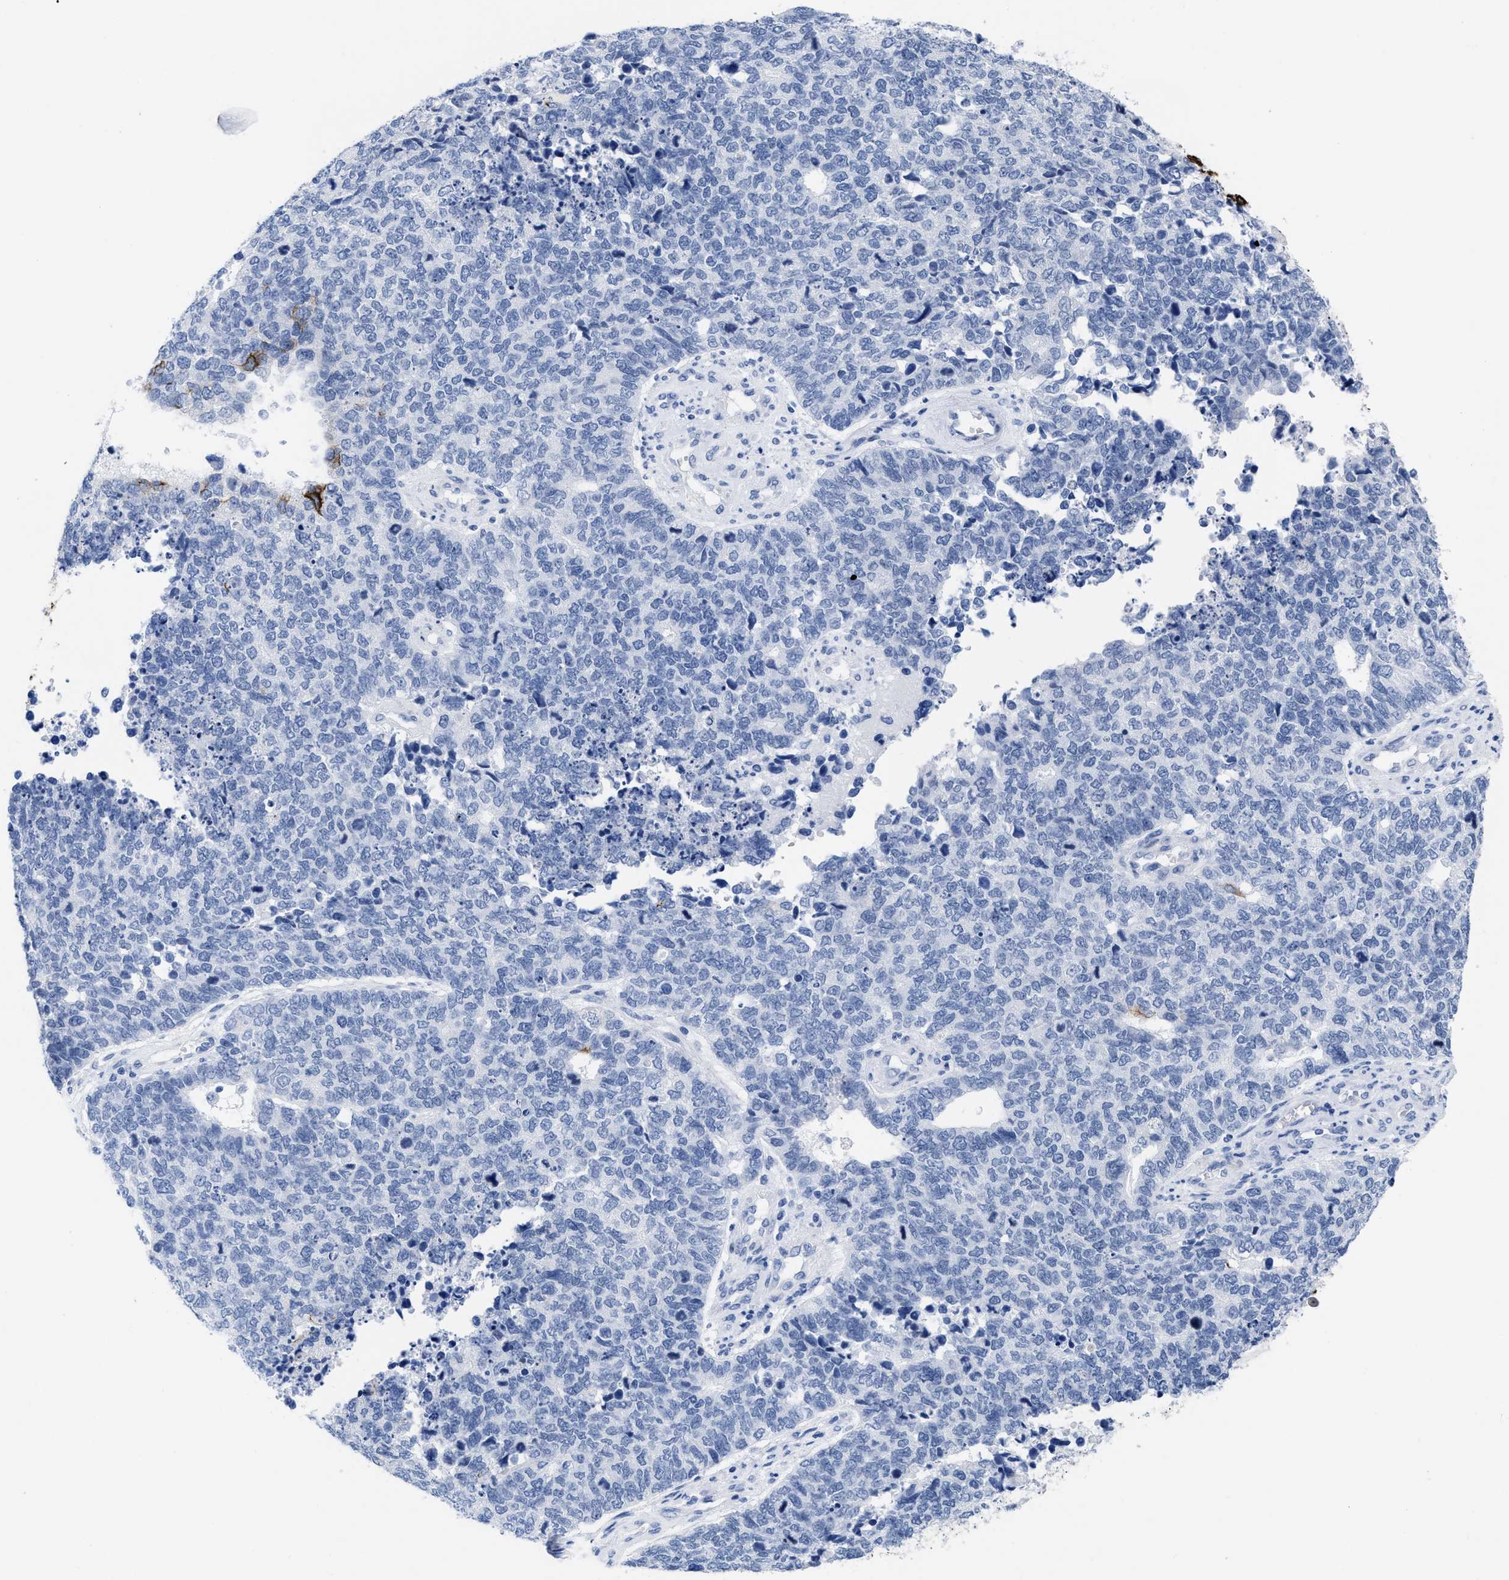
{"staining": {"intensity": "negative", "quantity": "none", "location": "none"}, "tissue": "cervical cancer", "cell_type": "Tumor cells", "image_type": "cancer", "snomed": [{"axis": "morphology", "description": "Squamous cell carcinoma, NOS"}, {"axis": "topography", "description": "Cervix"}], "caption": "High magnification brightfield microscopy of cervical squamous cell carcinoma stained with DAB (brown) and counterstained with hematoxylin (blue): tumor cells show no significant expression.", "gene": "DUSP26", "patient": {"sex": "female", "age": 63}}